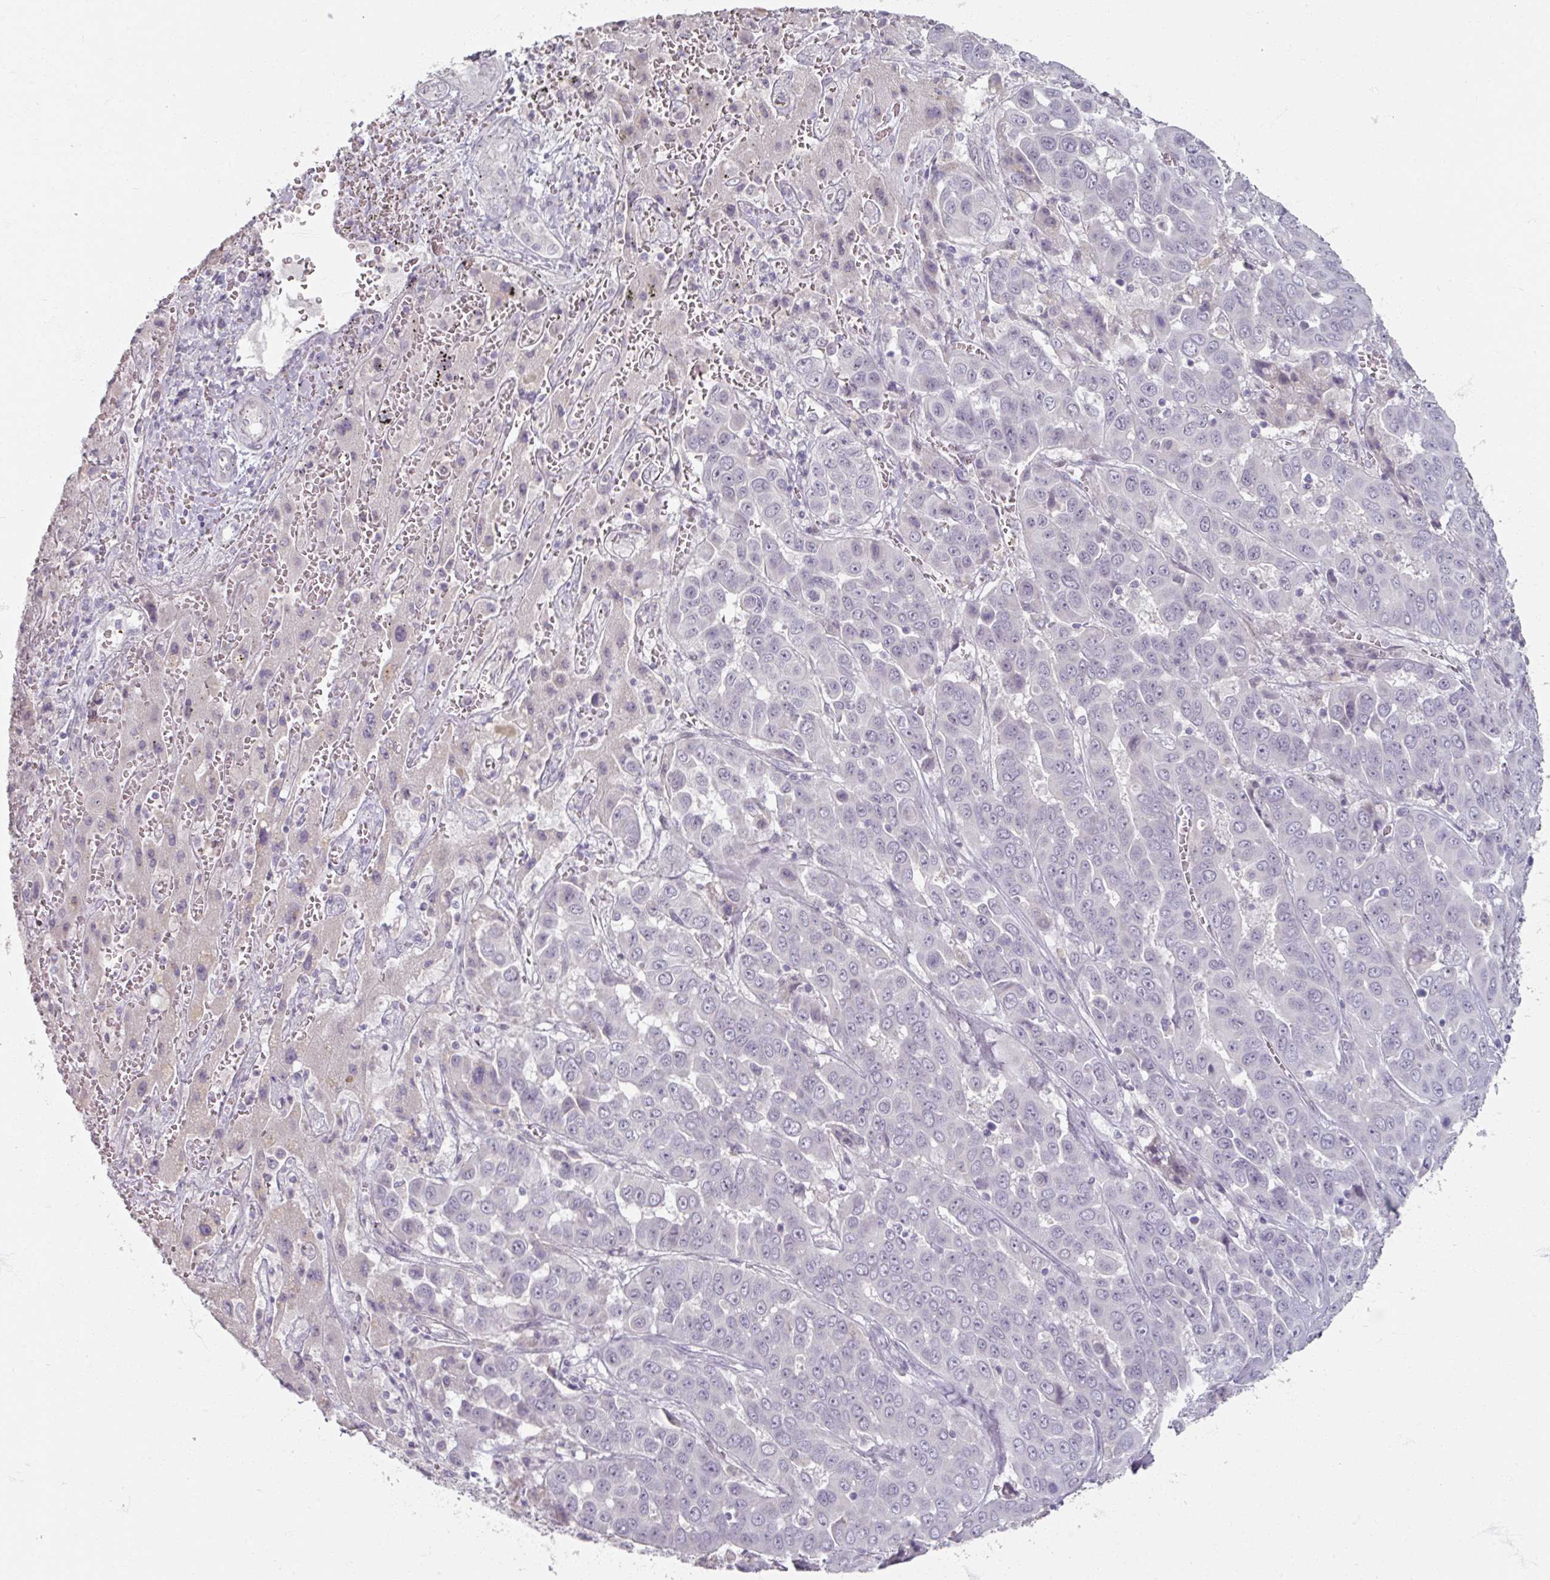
{"staining": {"intensity": "negative", "quantity": "none", "location": "none"}, "tissue": "liver cancer", "cell_type": "Tumor cells", "image_type": "cancer", "snomed": [{"axis": "morphology", "description": "Cholangiocarcinoma"}, {"axis": "topography", "description": "Liver"}], "caption": "High power microscopy micrograph of an immunohistochemistry histopathology image of liver cancer (cholangiocarcinoma), revealing no significant positivity in tumor cells.", "gene": "SOX11", "patient": {"sex": "female", "age": 52}}